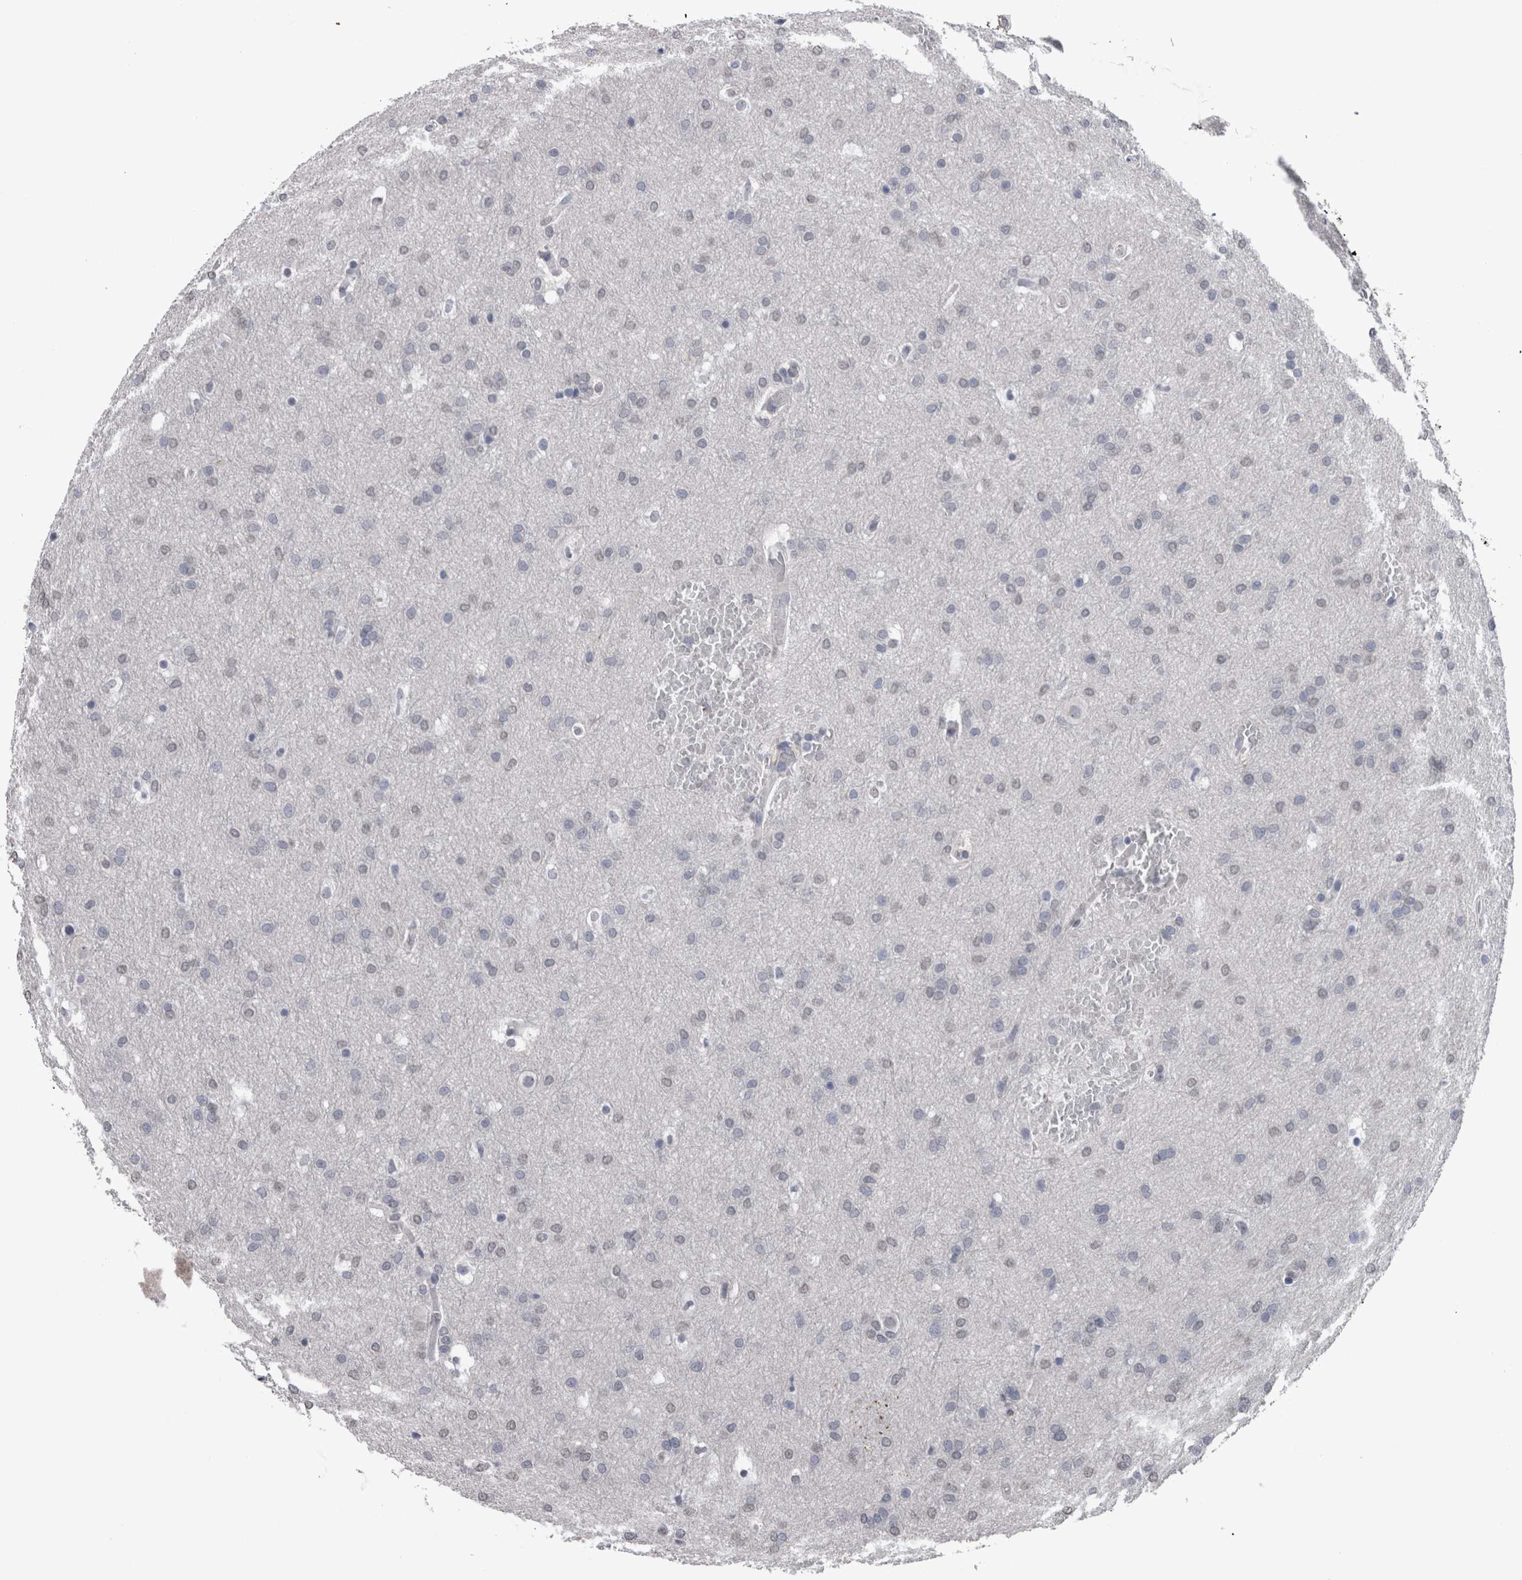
{"staining": {"intensity": "negative", "quantity": "none", "location": "none"}, "tissue": "glioma", "cell_type": "Tumor cells", "image_type": "cancer", "snomed": [{"axis": "morphology", "description": "Glioma, malignant, Low grade"}, {"axis": "topography", "description": "Brain"}], "caption": "Immunohistochemical staining of malignant glioma (low-grade) displays no significant expression in tumor cells. The staining was performed using DAB (3,3'-diaminobenzidine) to visualize the protein expression in brown, while the nuclei were stained in blue with hematoxylin (Magnification: 20x).", "gene": "PAX5", "patient": {"sex": "female", "age": 37}}